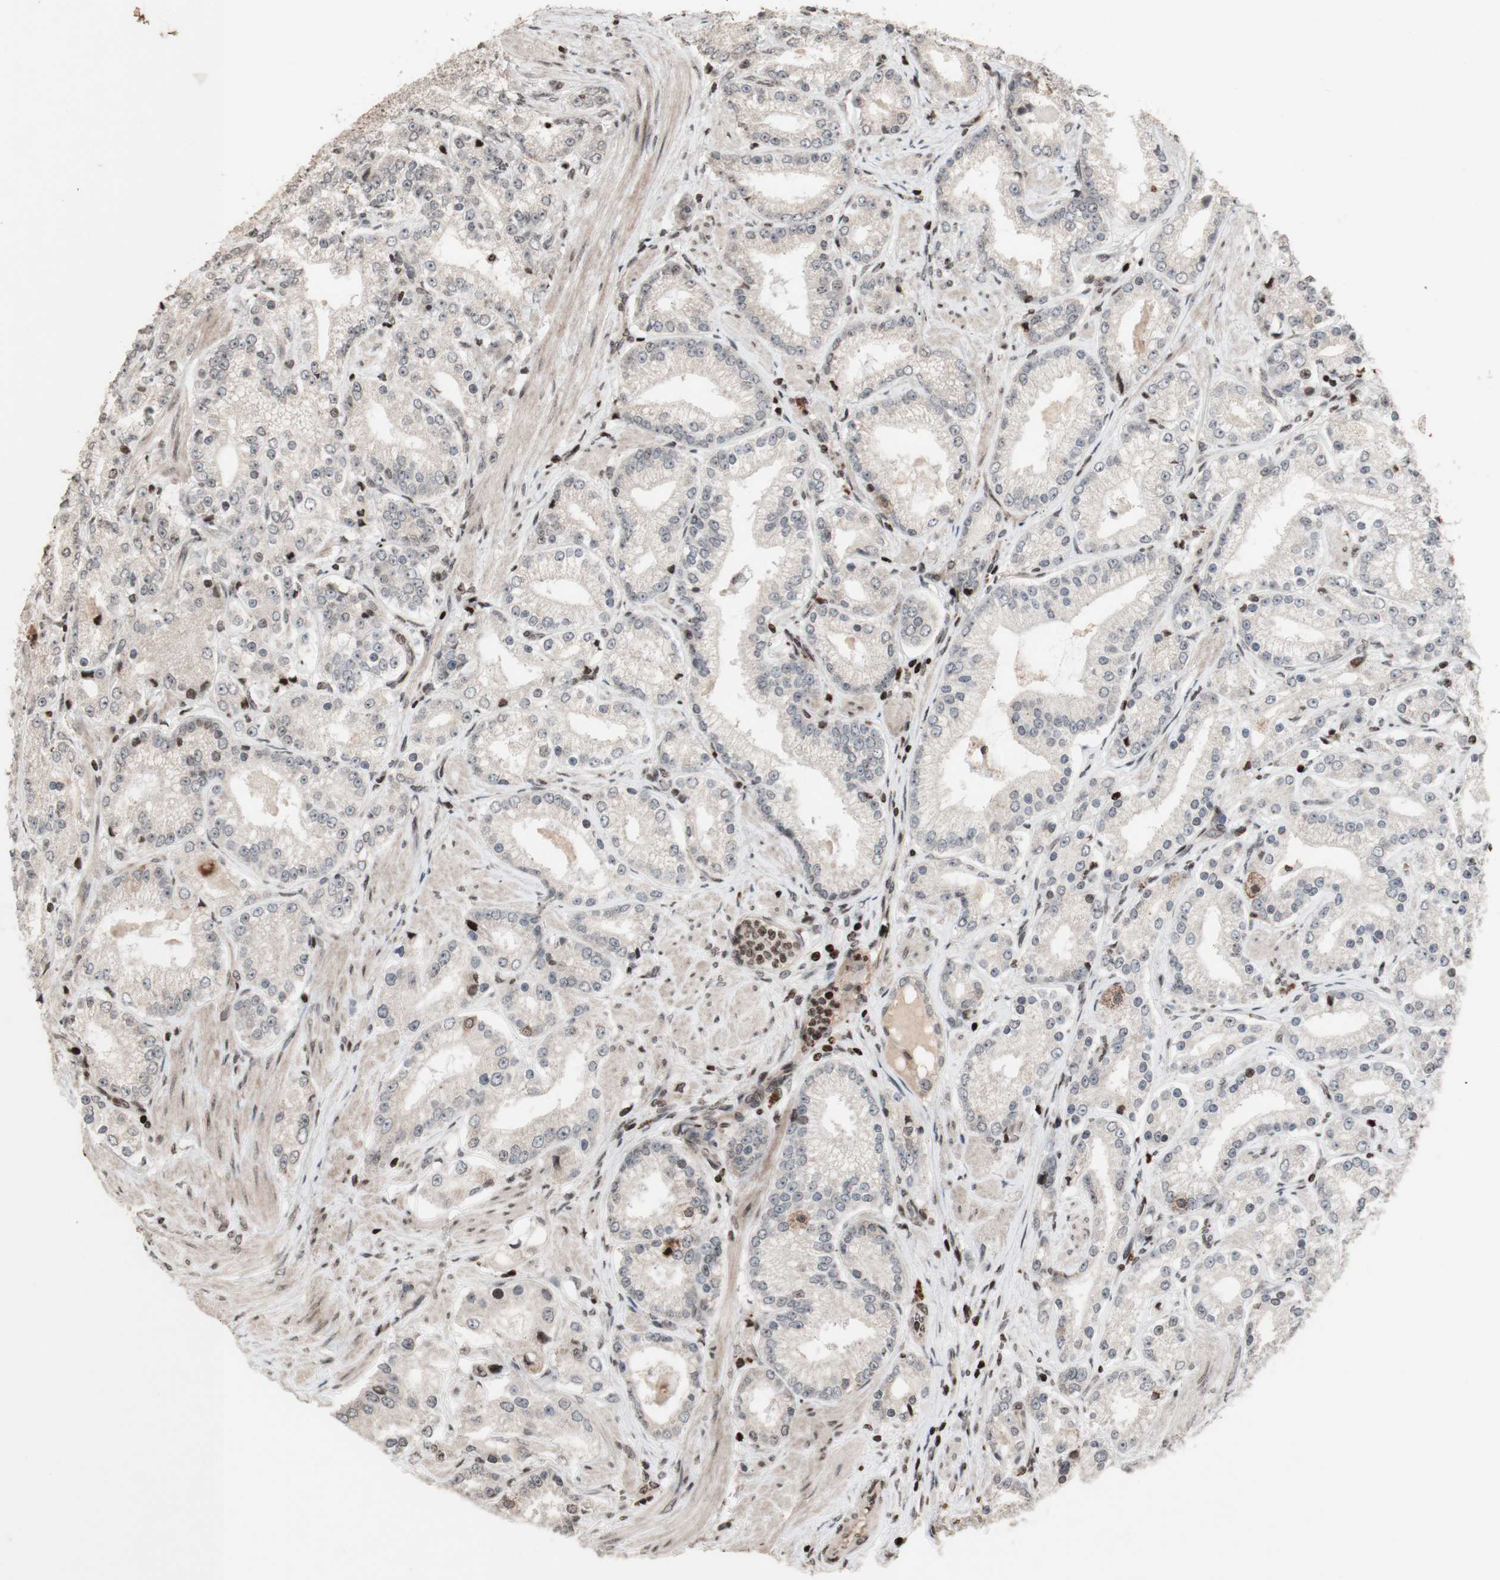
{"staining": {"intensity": "negative", "quantity": "none", "location": "none"}, "tissue": "prostate cancer", "cell_type": "Tumor cells", "image_type": "cancer", "snomed": [{"axis": "morphology", "description": "Adenocarcinoma, Low grade"}, {"axis": "topography", "description": "Prostate"}], "caption": "A high-resolution histopathology image shows immunohistochemistry (IHC) staining of prostate cancer, which exhibits no significant staining in tumor cells.", "gene": "POLA1", "patient": {"sex": "male", "age": 63}}